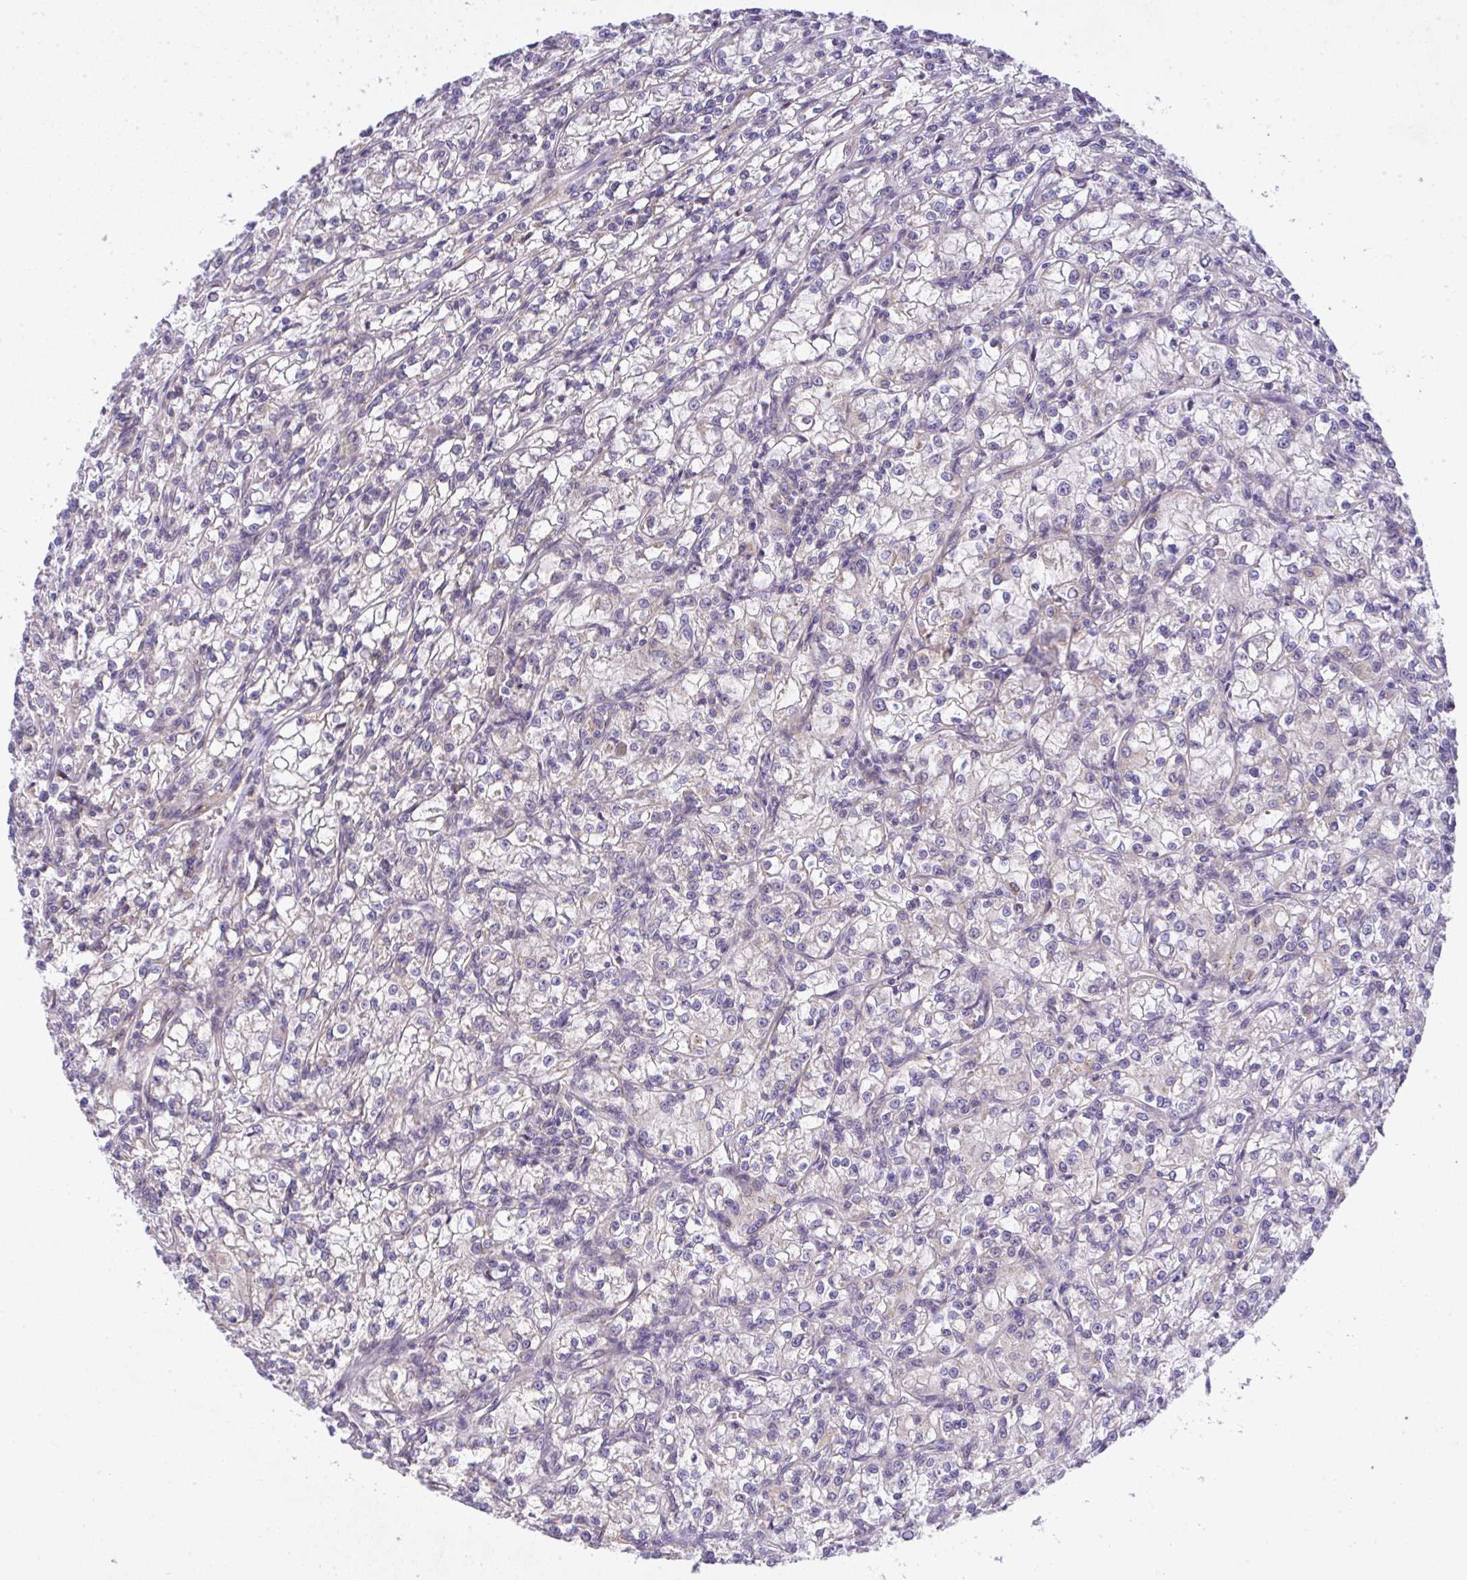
{"staining": {"intensity": "moderate", "quantity": "<25%", "location": "nuclear"}, "tissue": "renal cancer", "cell_type": "Tumor cells", "image_type": "cancer", "snomed": [{"axis": "morphology", "description": "Adenocarcinoma, NOS"}, {"axis": "topography", "description": "Kidney"}], "caption": "DAB (3,3'-diaminobenzidine) immunohistochemical staining of renal adenocarcinoma displays moderate nuclear protein expression in about <25% of tumor cells.", "gene": "CHIA", "patient": {"sex": "female", "age": 59}}